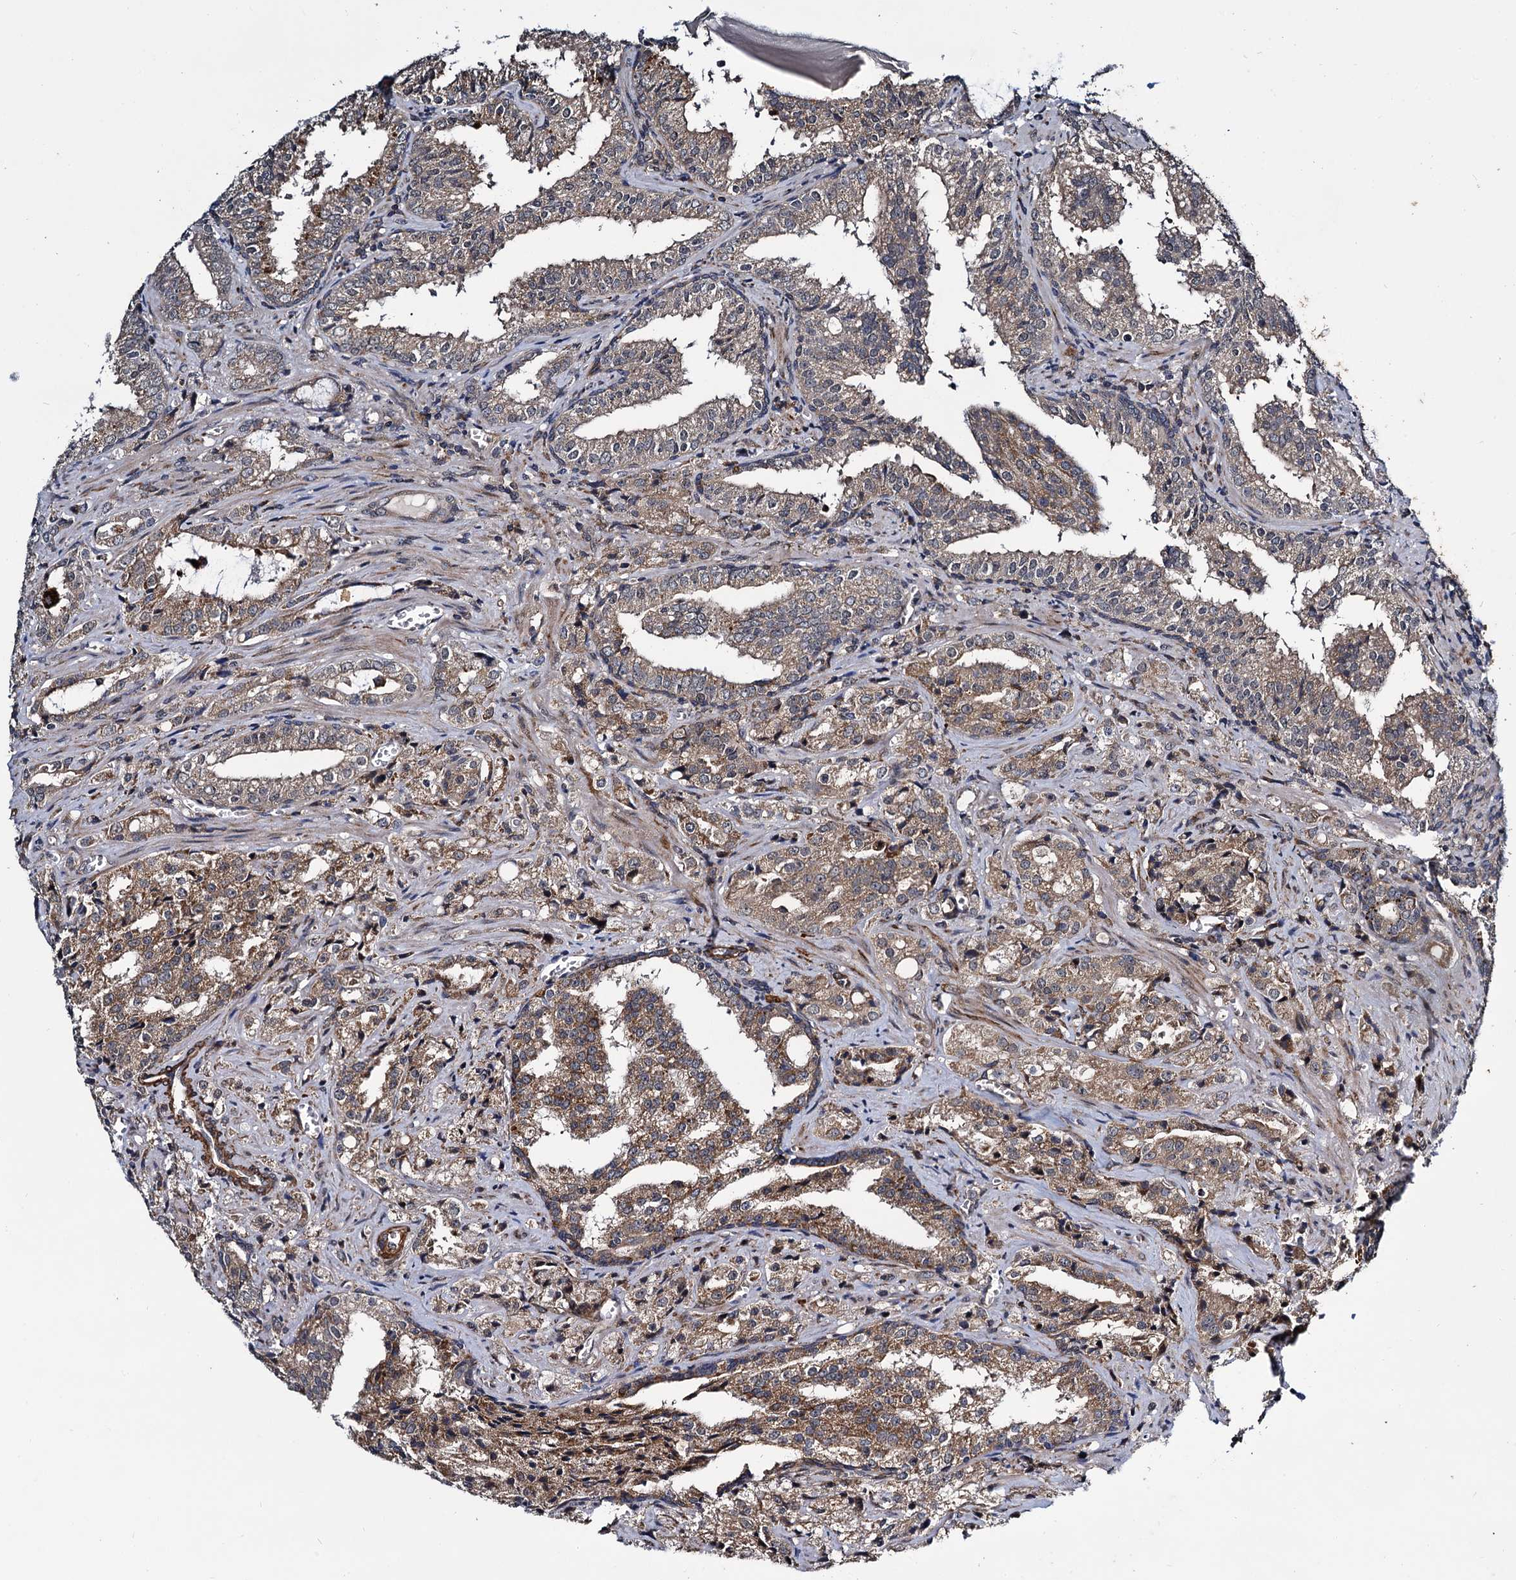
{"staining": {"intensity": "moderate", "quantity": ">75%", "location": "cytoplasmic/membranous"}, "tissue": "prostate cancer", "cell_type": "Tumor cells", "image_type": "cancer", "snomed": [{"axis": "morphology", "description": "Adenocarcinoma, High grade"}, {"axis": "topography", "description": "Prostate"}], "caption": "Protein expression analysis of human prostate cancer reveals moderate cytoplasmic/membranous expression in approximately >75% of tumor cells.", "gene": "ARHGAP42", "patient": {"sex": "male", "age": 68}}